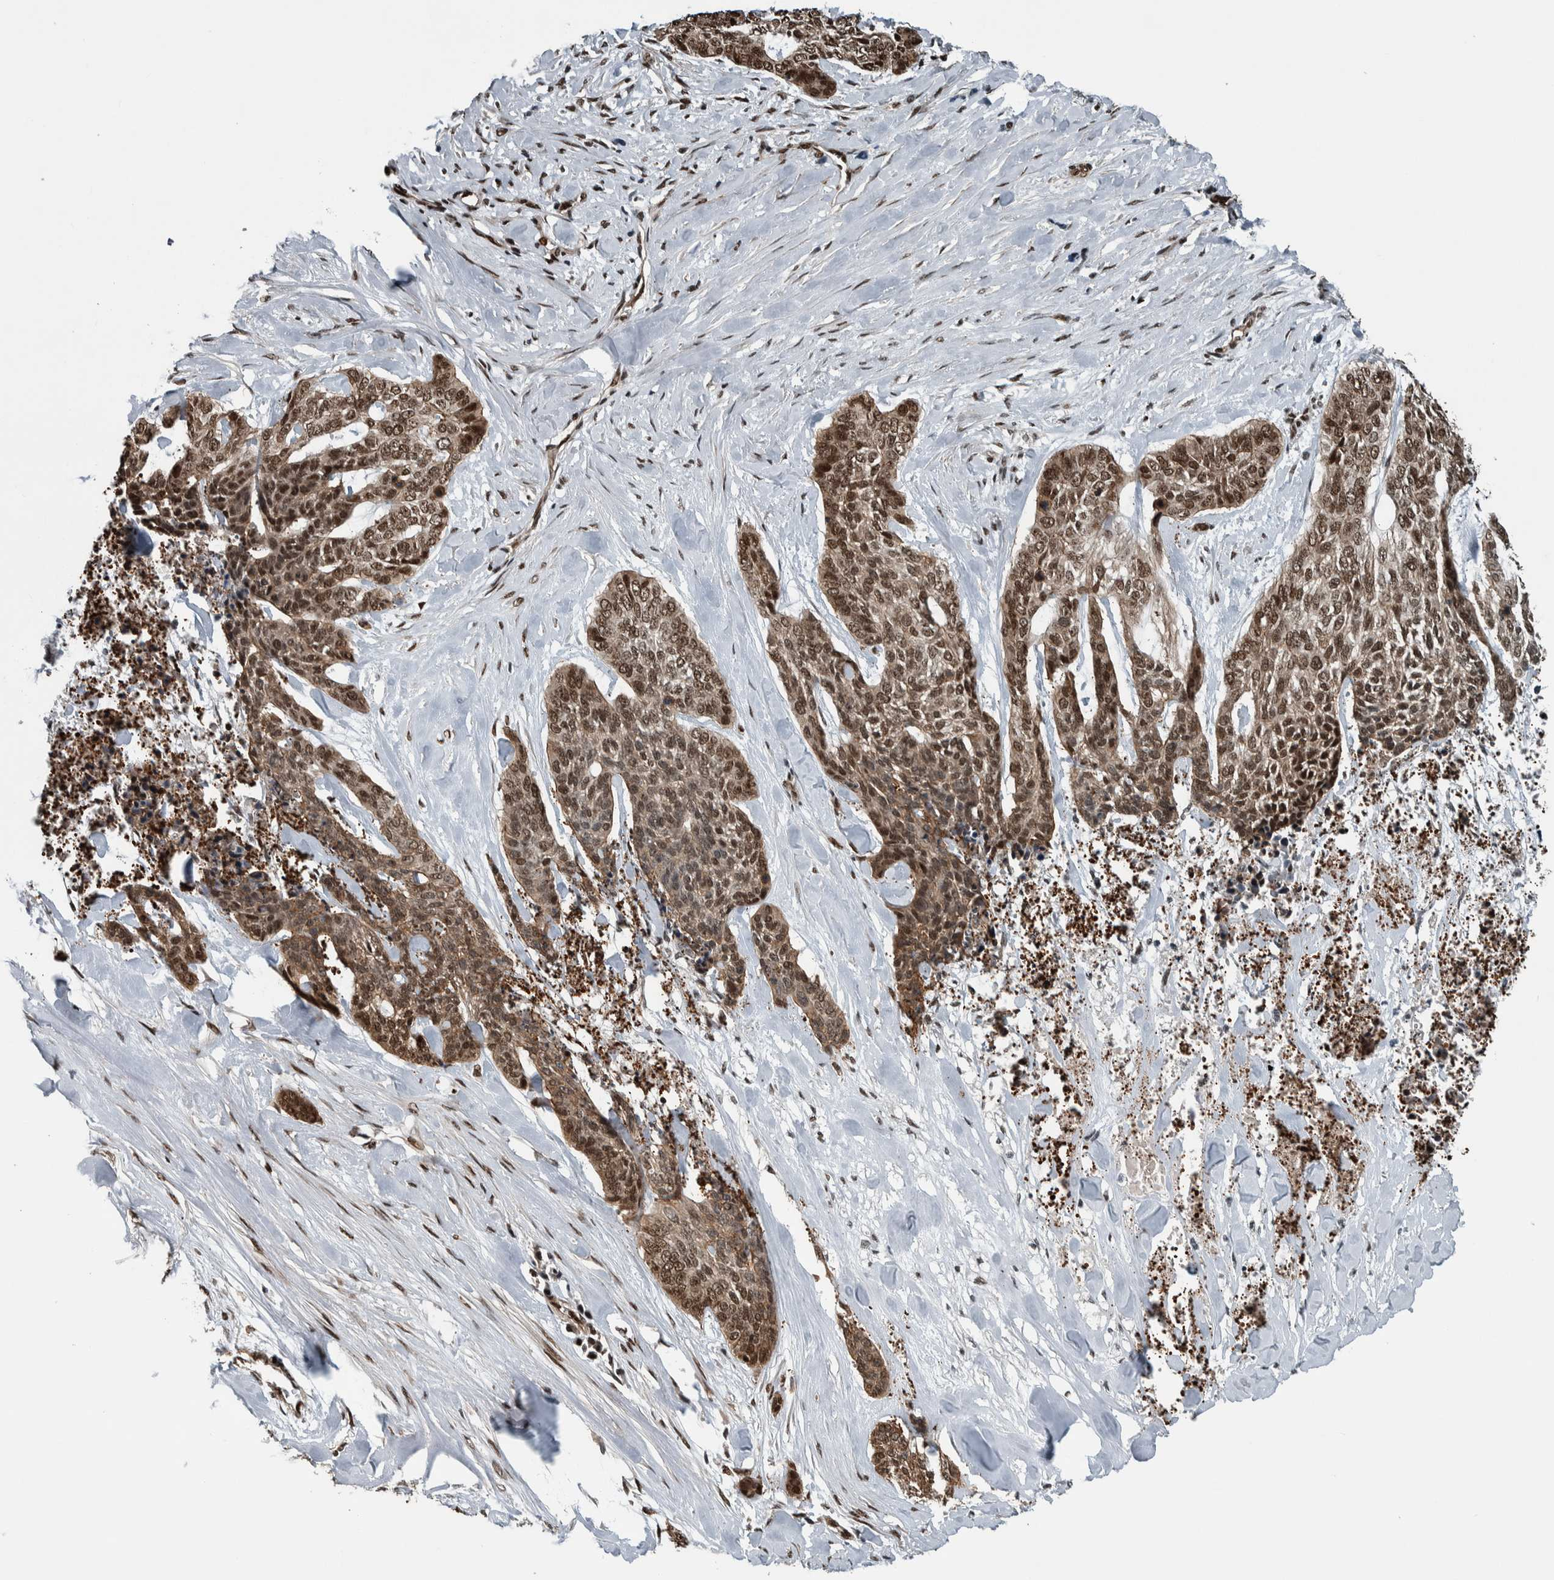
{"staining": {"intensity": "moderate", "quantity": ">75%", "location": "cytoplasmic/membranous,nuclear"}, "tissue": "skin cancer", "cell_type": "Tumor cells", "image_type": "cancer", "snomed": [{"axis": "morphology", "description": "Basal cell carcinoma"}, {"axis": "topography", "description": "Skin"}], "caption": "Skin basal cell carcinoma tissue demonstrates moderate cytoplasmic/membranous and nuclear staining in about >75% of tumor cells", "gene": "FAM135B", "patient": {"sex": "female", "age": 64}}